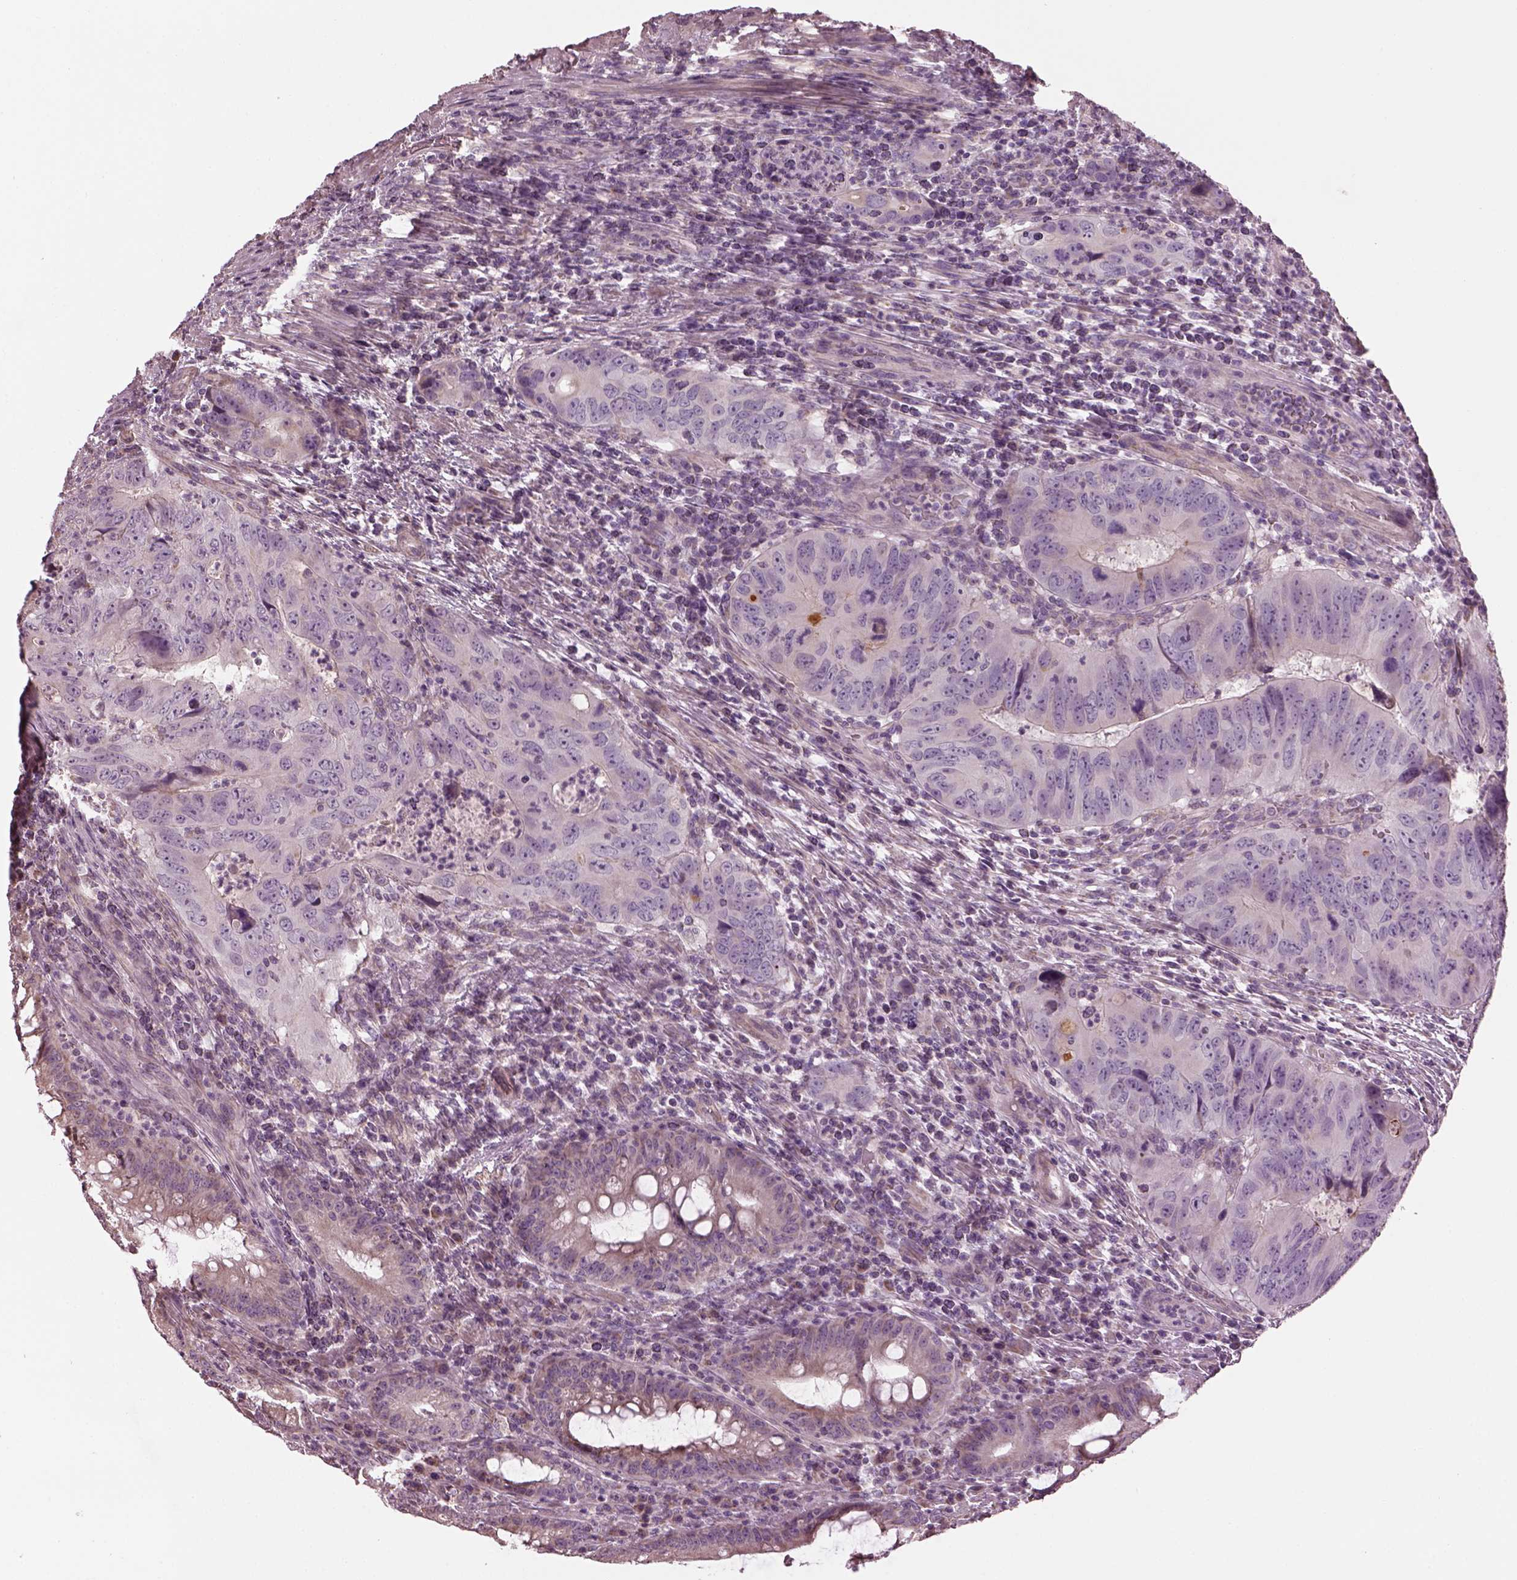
{"staining": {"intensity": "negative", "quantity": "none", "location": "none"}, "tissue": "colorectal cancer", "cell_type": "Tumor cells", "image_type": "cancer", "snomed": [{"axis": "morphology", "description": "Adenocarcinoma, NOS"}, {"axis": "topography", "description": "Colon"}], "caption": "Colorectal cancer was stained to show a protein in brown. There is no significant expression in tumor cells.", "gene": "SPATA7", "patient": {"sex": "male", "age": 79}}